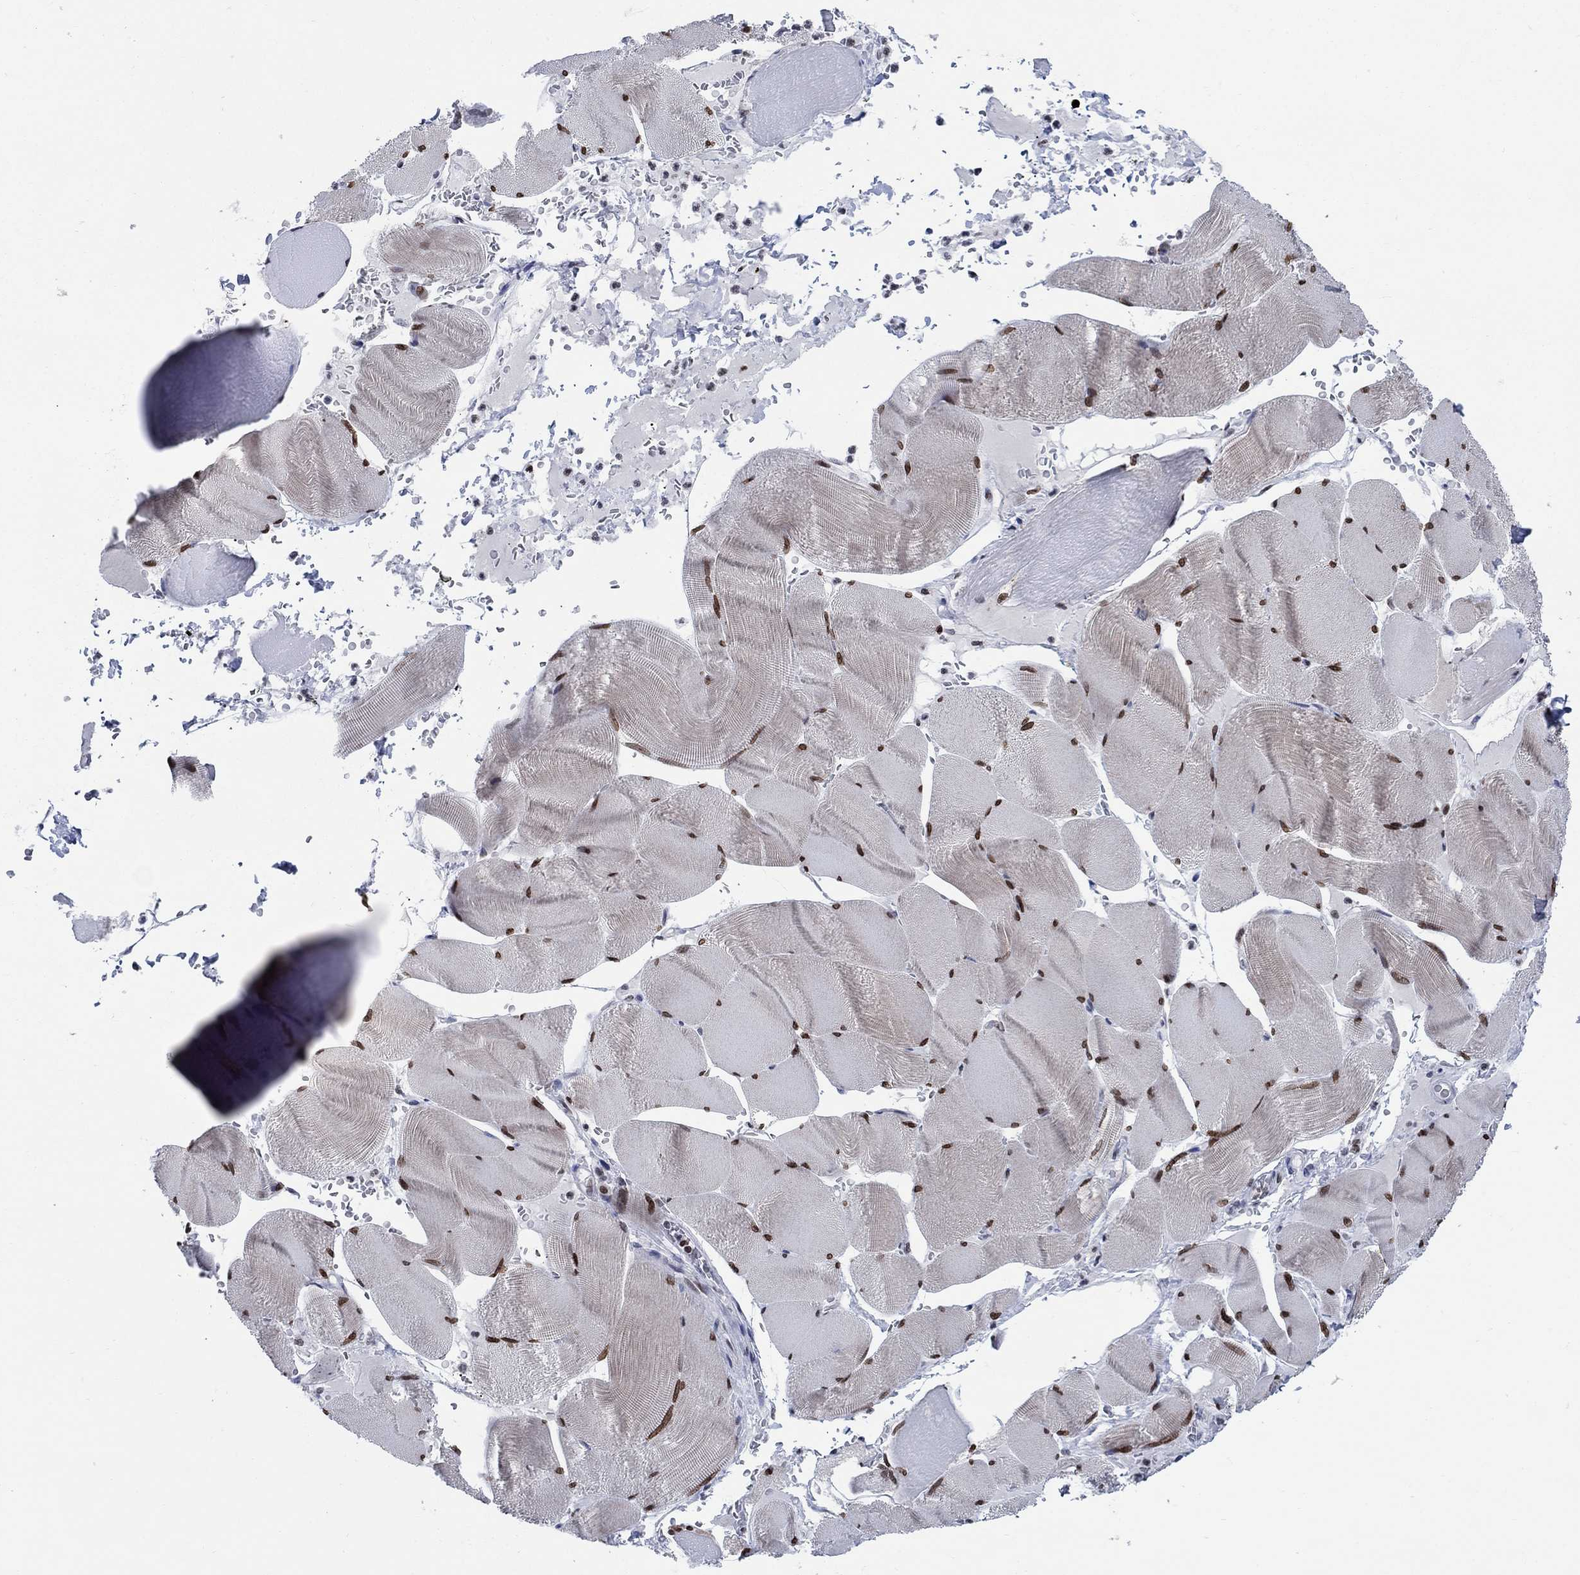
{"staining": {"intensity": "strong", "quantity": "25%-75%", "location": "nuclear"}, "tissue": "skeletal muscle", "cell_type": "Myocytes", "image_type": "normal", "snomed": [{"axis": "morphology", "description": "Normal tissue, NOS"}, {"axis": "topography", "description": "Skeletal muscle"}], "caption": "Strong nuclear expression is seen in approximately 25%-75% of myocytes in unremarkable skeletal muscle. (DAB IHC, brown staining for protein, blue staining for nuclei).", "gene": "HMGA1", "patient": {"sex": "male", "age": 56}}